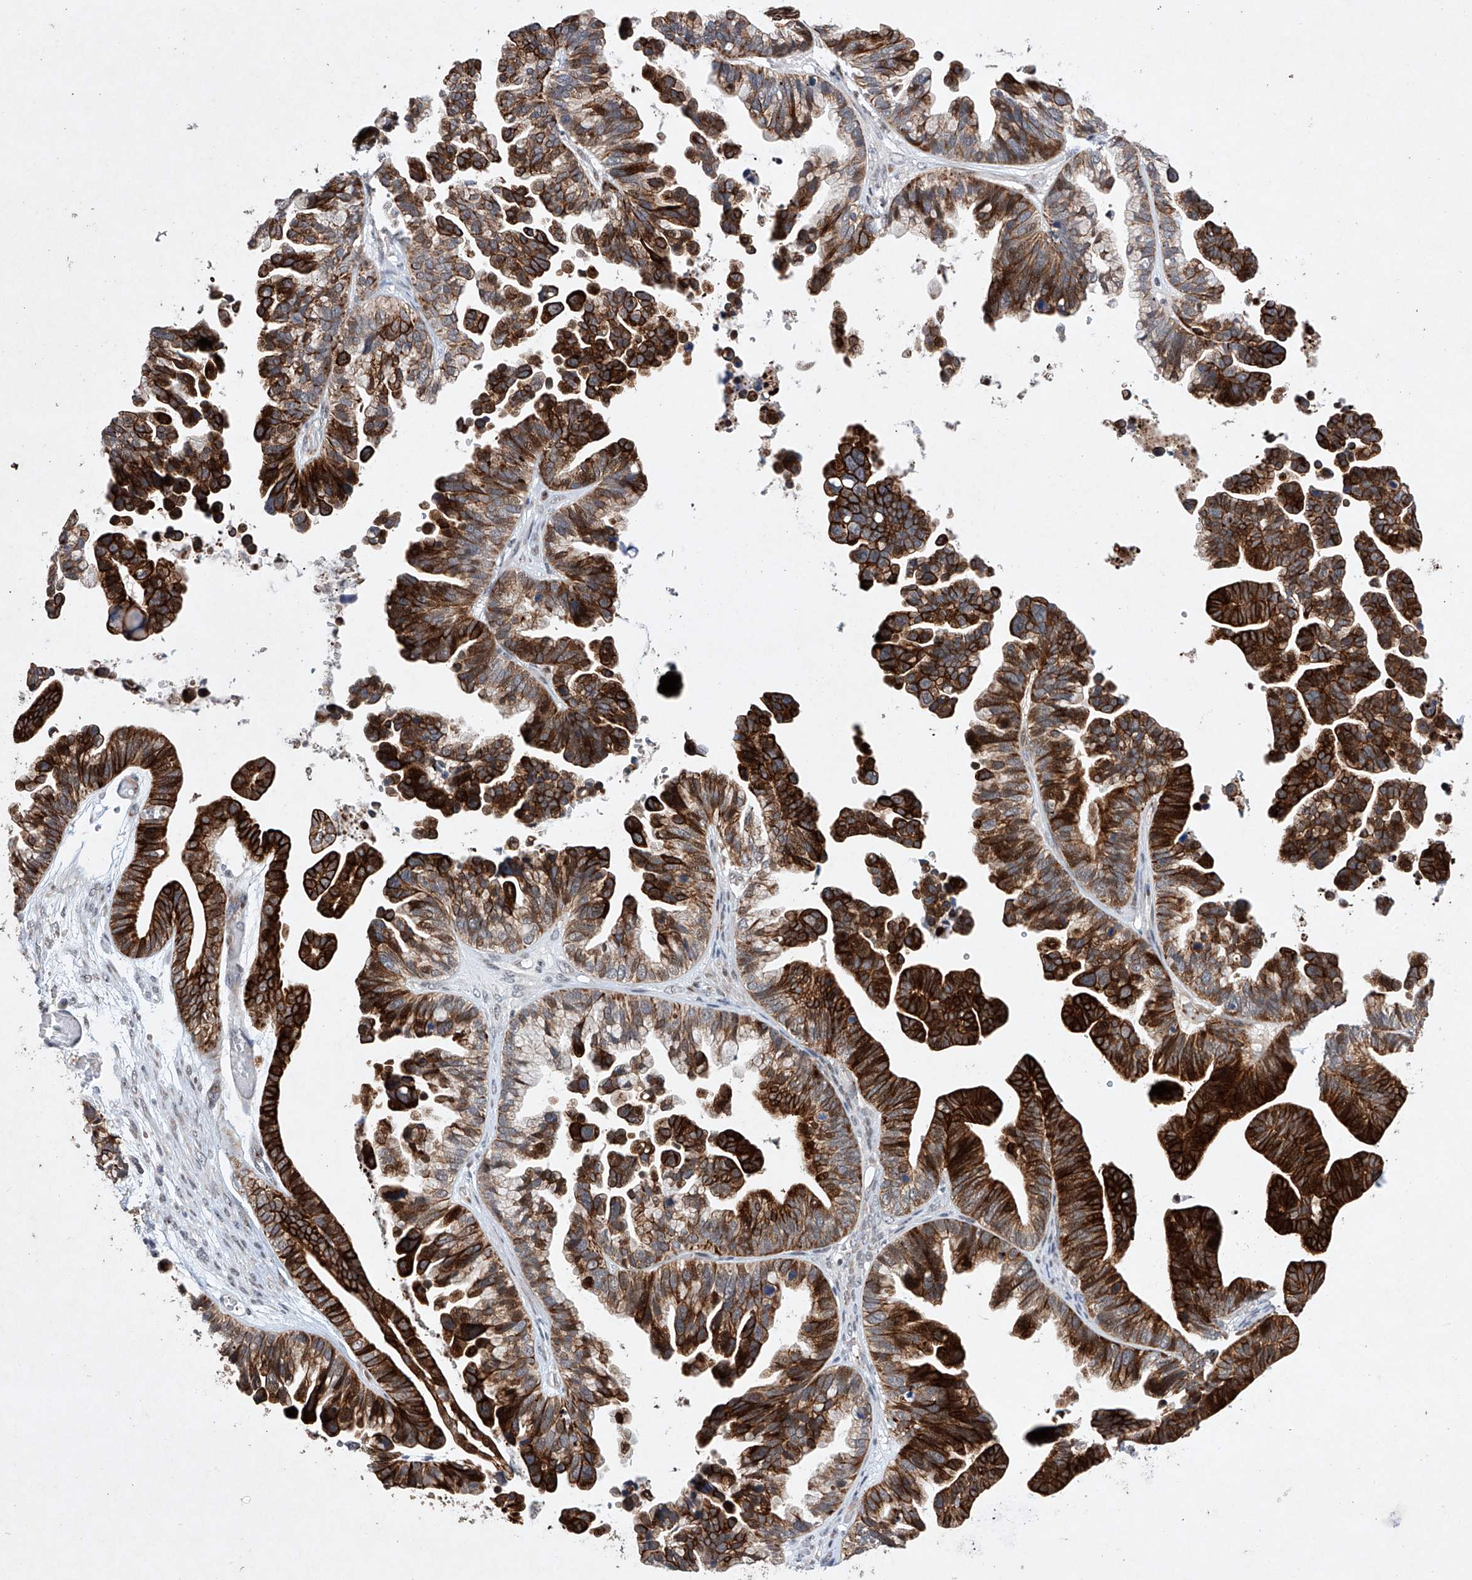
{"staining": {"intensity": "strong", "quantity": ">75%", "location": "cytoplasmic/membranous,nuclear"}, "tissue": "ovarian cancer", "cell_type": "Tumor cells", "image_type": "cancer", "snomed": [{"axis": "morphology", "description": "Cystadenocarcinoma, serous, NOS"}, {"axis": "topography", "description": "Ovary"}], "caption": "Ovarian cancer stained for a protein displays strong cytoplasmic/membranous and nuclear positivity in tumor cells.", "gene": "AFG1L", "patient": {"sex": "female", "age": 56}}